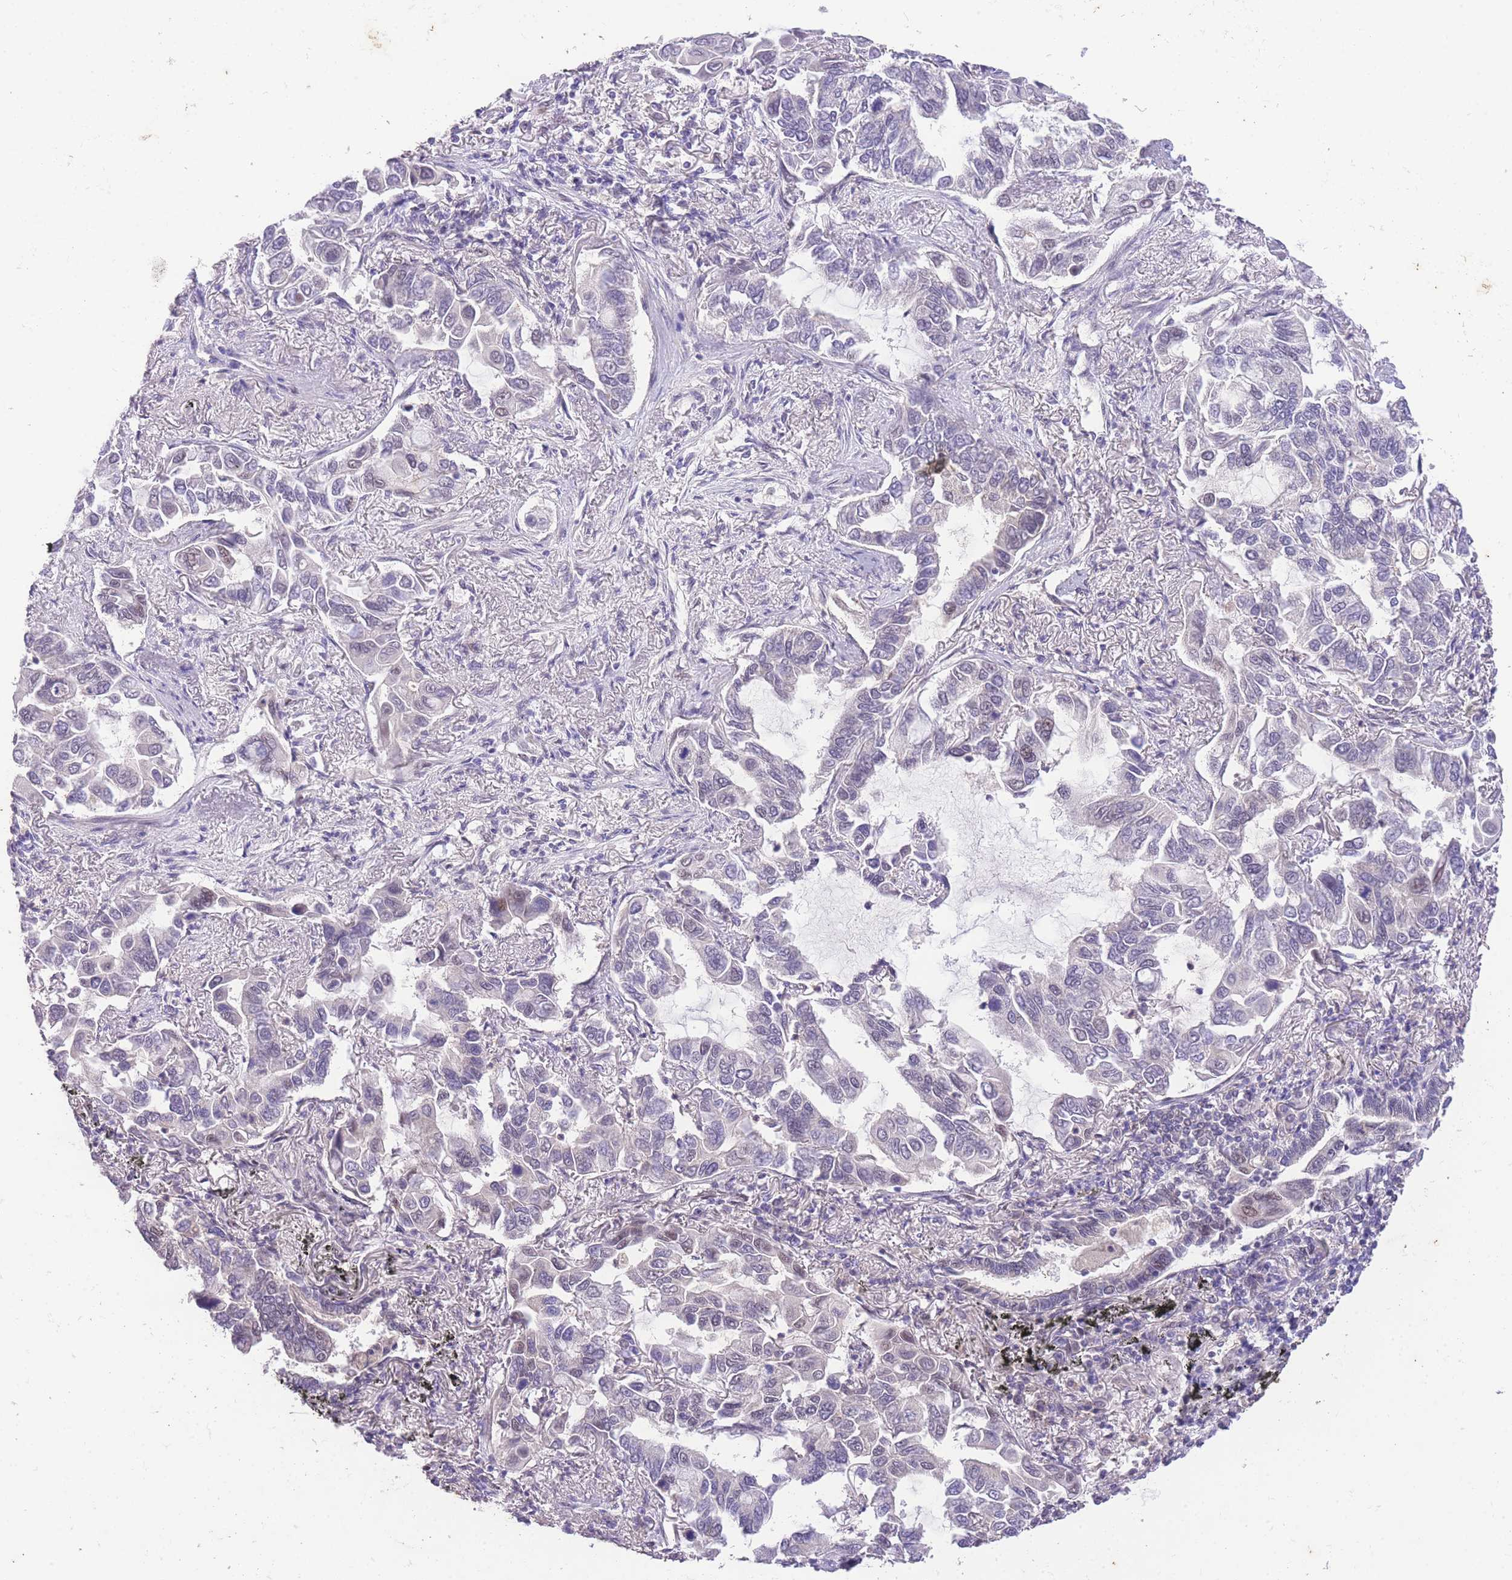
{"staining": {"intensity": "negative", "quantity": "none", "location": "none"}, "tissue": "lung cancer", "cell_type": "Tumor cells", "image_type": "cancer", "snomed": [{"axis": "morphology", "description": "Adenocarcinoma, NOS"}, {"axis": "topography", "description": "Lung"}], "caption": "Lung adenocarcinoma was stained to show a protein in brown. There is no significant positivity in tumor cells.", "gene": "SLC35F2", "patient": {"sex": "male", "age": 64}}